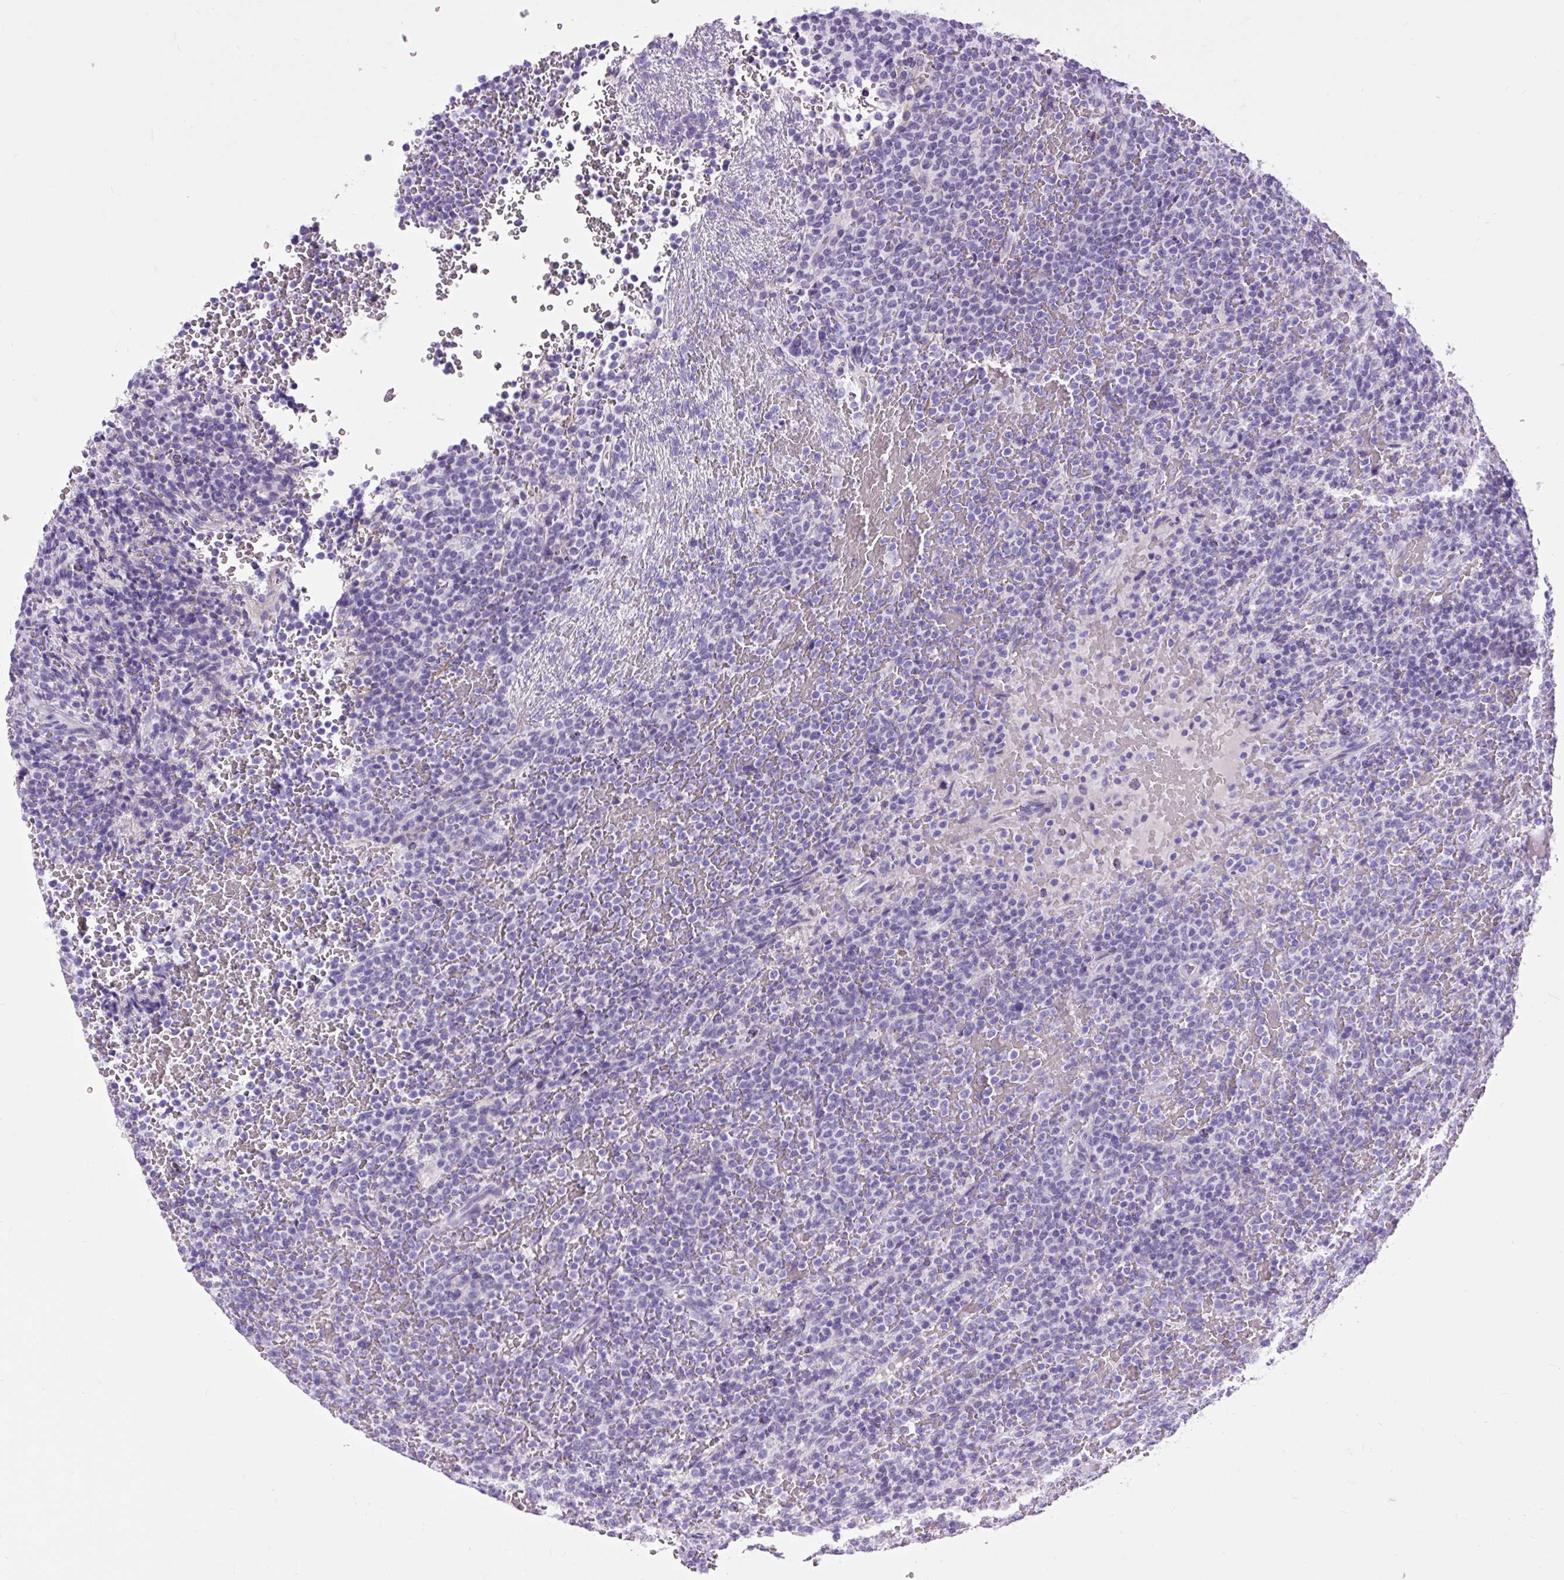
{"staining": {"intensity": "negative", "quantity": "none", "location": "none"}, "tissue": "lymphoma", "cell_type": "Tumor cells", "image_type": "cancer", "snomed": [{"axis": "morphology", "description": "Malignant lymphoma, non-Hodgkin's type, Low grade"}, {"axis": "topography", "description": "Spleen"}], "caption": "A photomicrograph of human low-grade malignant lymphoma, non-Hodgkin's type is negative for staining in tumor cells.", "gene": "DPP6", "patient": {"sex": "male", "age": 60}}